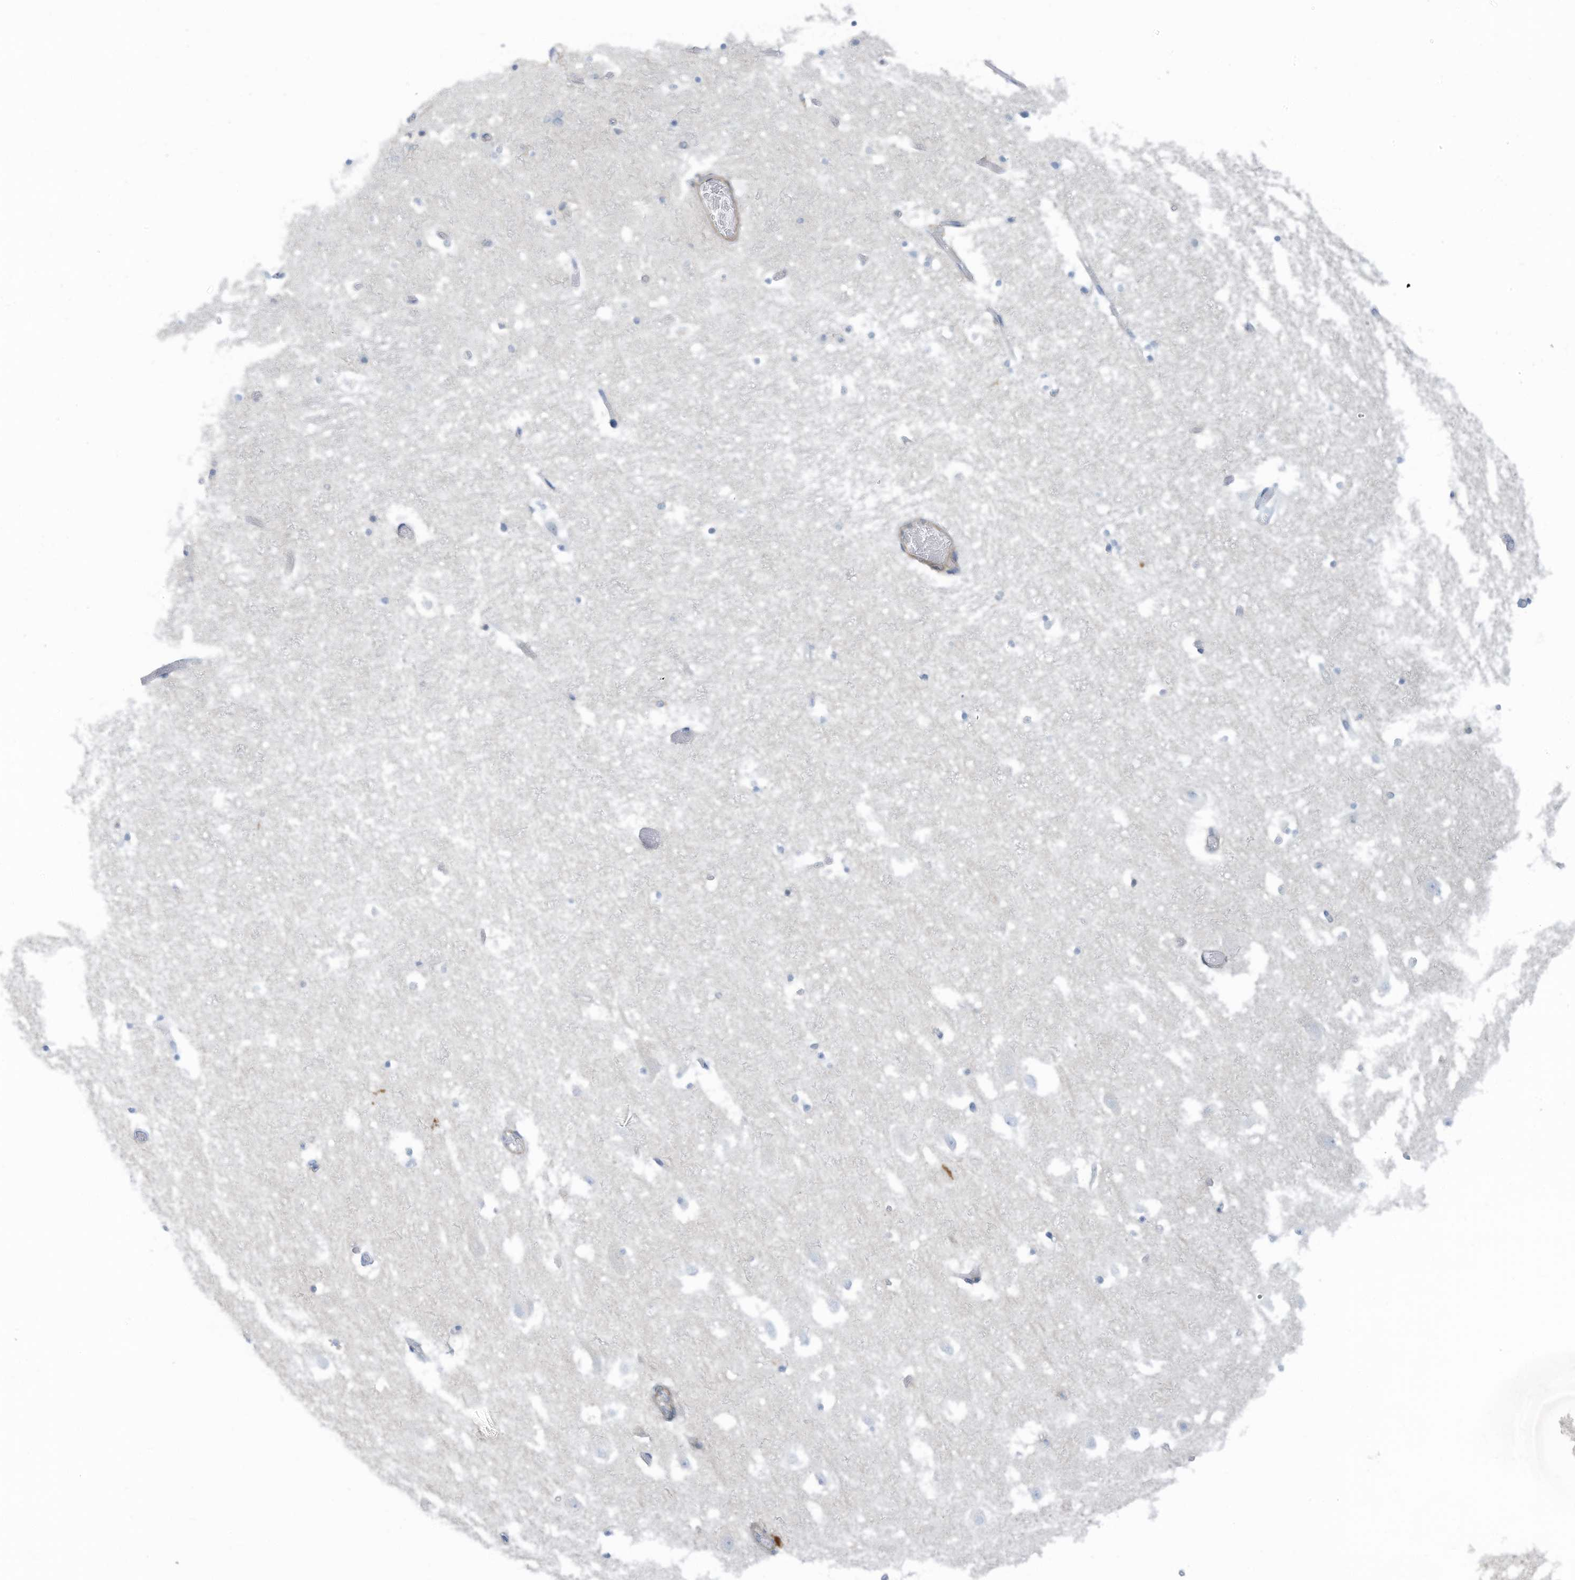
{"staining": {"intensity": "negative", "quantity": "none", "location": "none"}, "tissue": "hippocampus", "cell_type": "Glial cells", "image_type": "normal", "snomed": [{"axis": "morphology", "description": "Normal tissue, NOS"}, {"axis": "topography", "description": "Hippocampus"}], "caption": "Immunohistochemical staining of benign human hippocampus reveals no significant positivity in glial cells. (DAB (3,3'-diaminobenzidine) IHC, high magnification).", "gene": "ZNF846", "patient": {"sex": "female", "age": 52}}